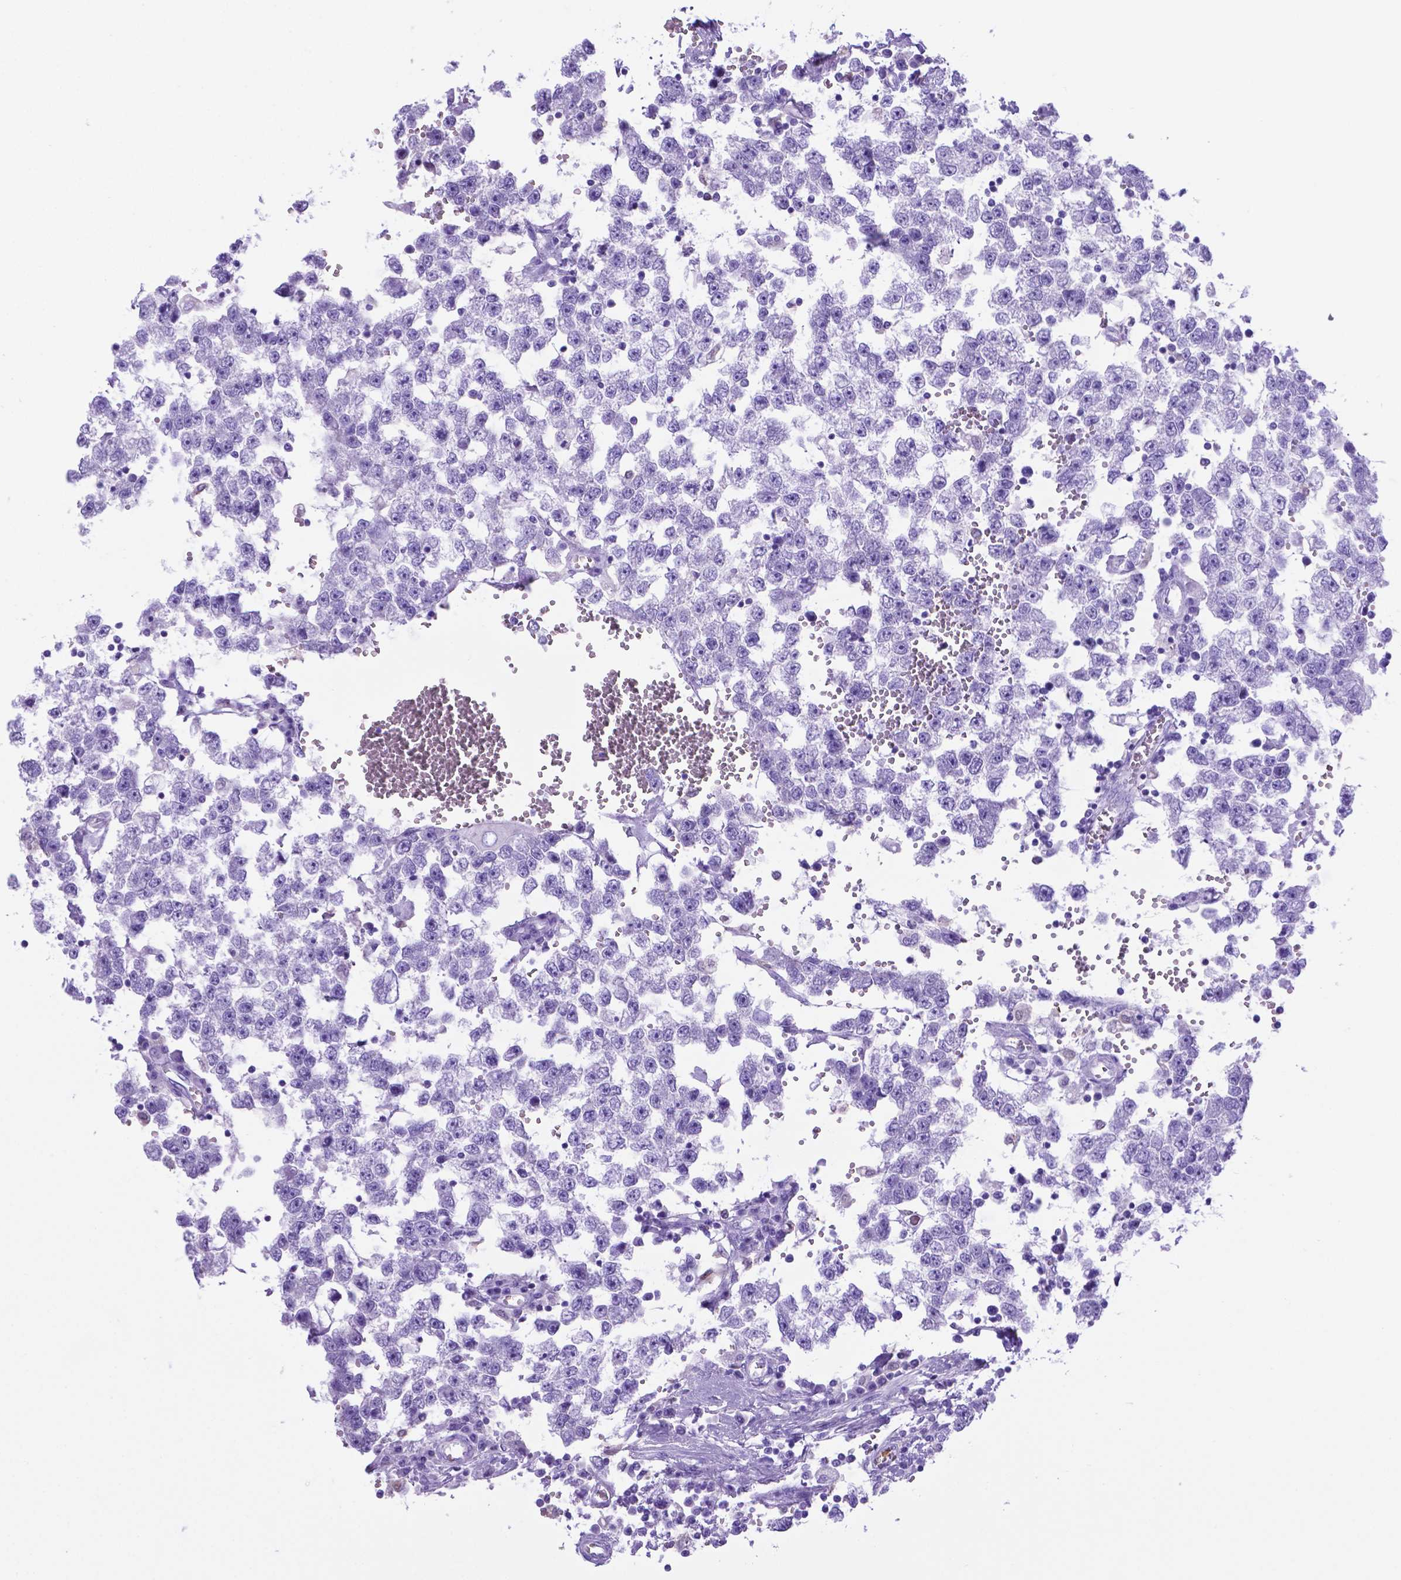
{"staining": {"intensity": "negative", "quantity": "none", "location": "none"}, "tissue": "testis cancer", "cell_type": "Tumor cells", "image_type": "cancer", "snomed": [{"axis": "morphology", "description": "Normal tissue, NOS"}, {"axis": "morphology", "description": "Seminoma, NOS"}, {"axis": "topography", "description": "Testis"}, {"axis": "topography", "description": "Epididymis"}], "caption": "There is no significant staining in tumor cells of seminoma (testis). (Immunohistochemistry (ihc), brightfield microscopy, high magnification).", "gene": "LZTR1", "patient": {"sex": "male", "age": 34}}